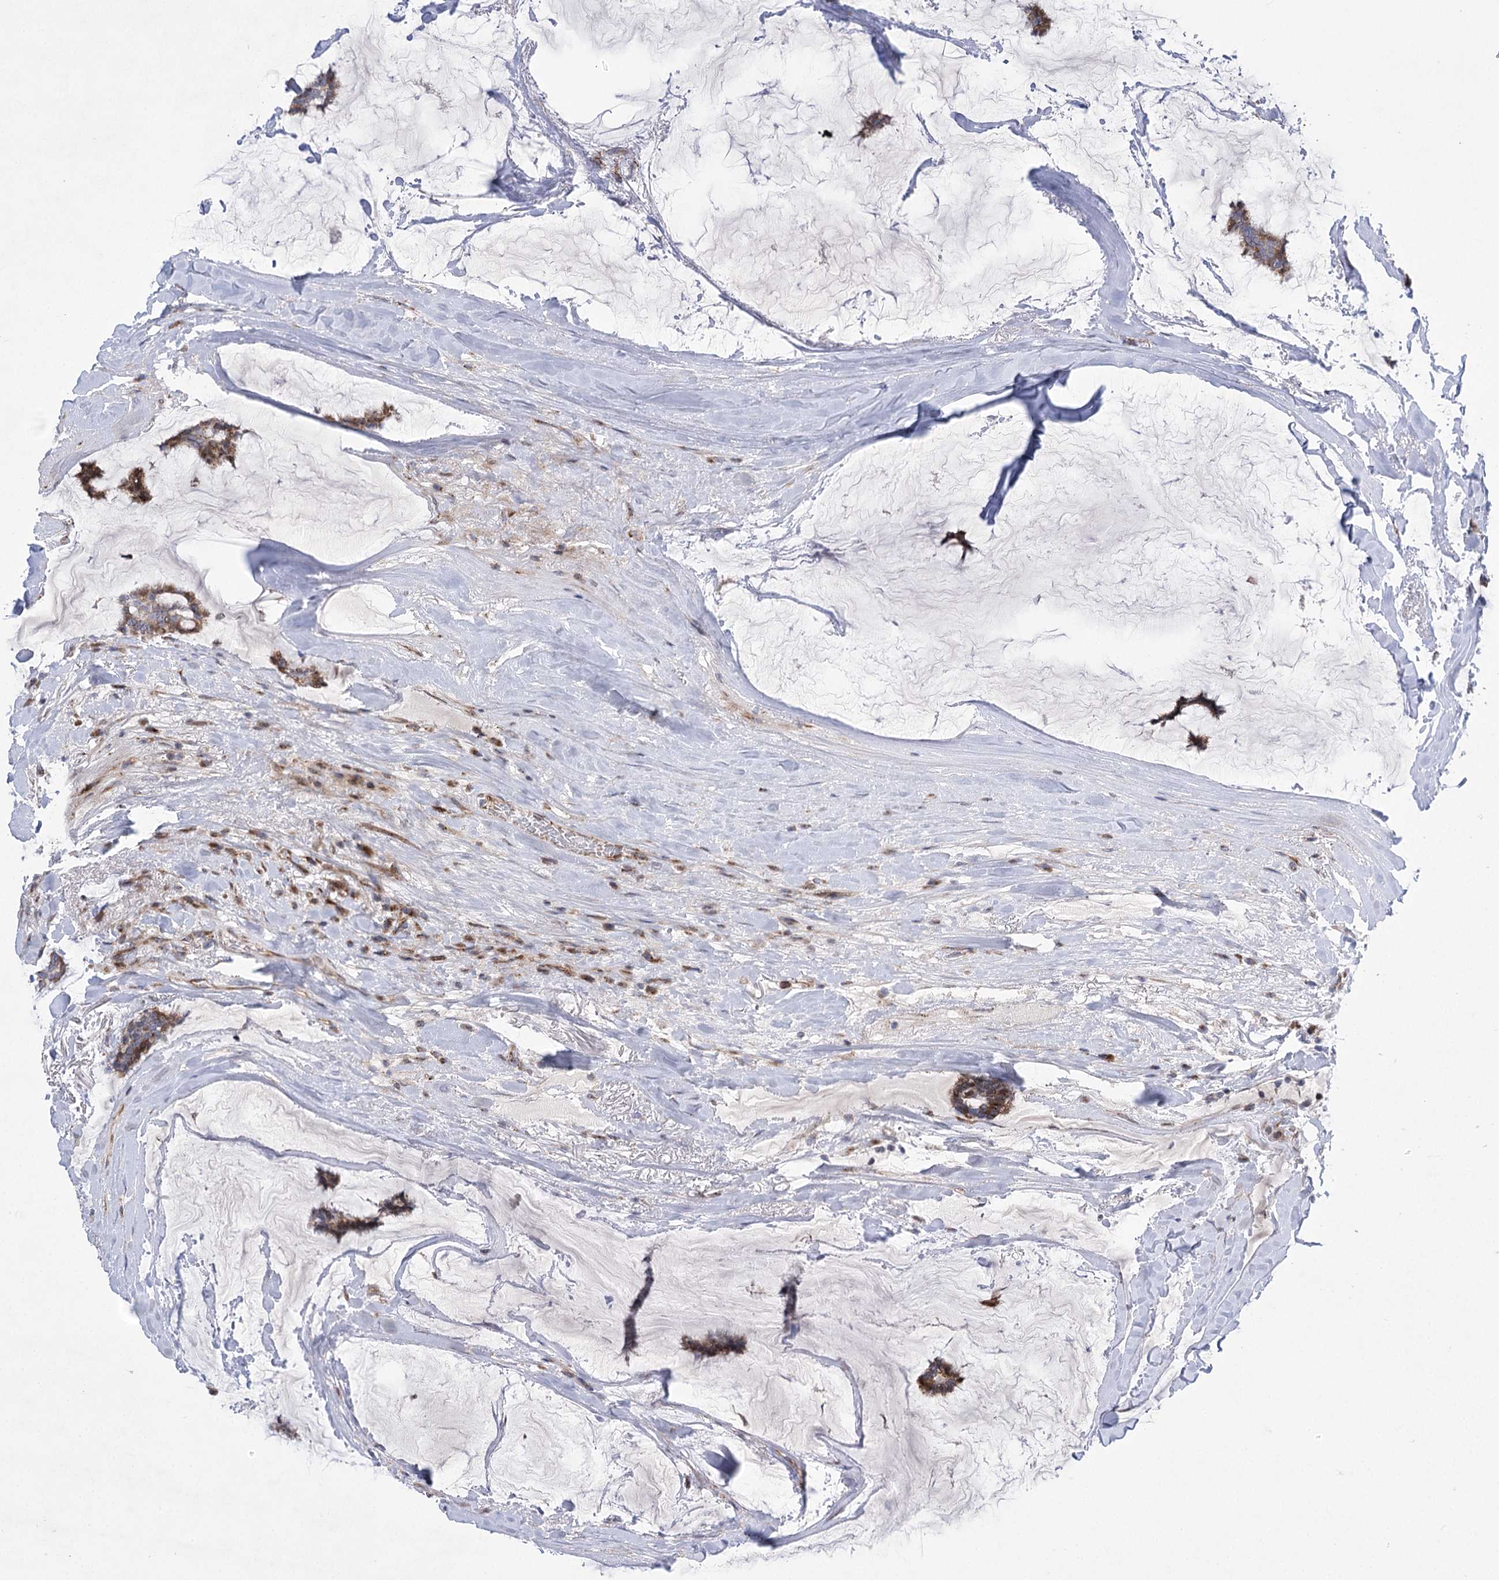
{"staining": {"intensity": "moderate", "quantity": ">75%", "location": "cytoplasmic/membranous"}, "tissue": "breast cancer", "cell_type": "Tumor cells", "image_type": "cancer", "snomed": [{"axis": "morphology", "description": "Duct carcinoma"}, {"axis": "topography", "description": "Breast"}], "caption": "Immunohistochemistry (IHC) photomicrograph of neoplastic tissue: human invasive ductal carcinoma (breast) stained using immunohistochemistry displays medium levels of moderate protein expression localized specifically in the cytoplasmic/membranous of tumor cells, appearing as a cytoplasmic/membranous brown color.", "gene": "NME7", "patient": {"sex": "female", "age": 93}}